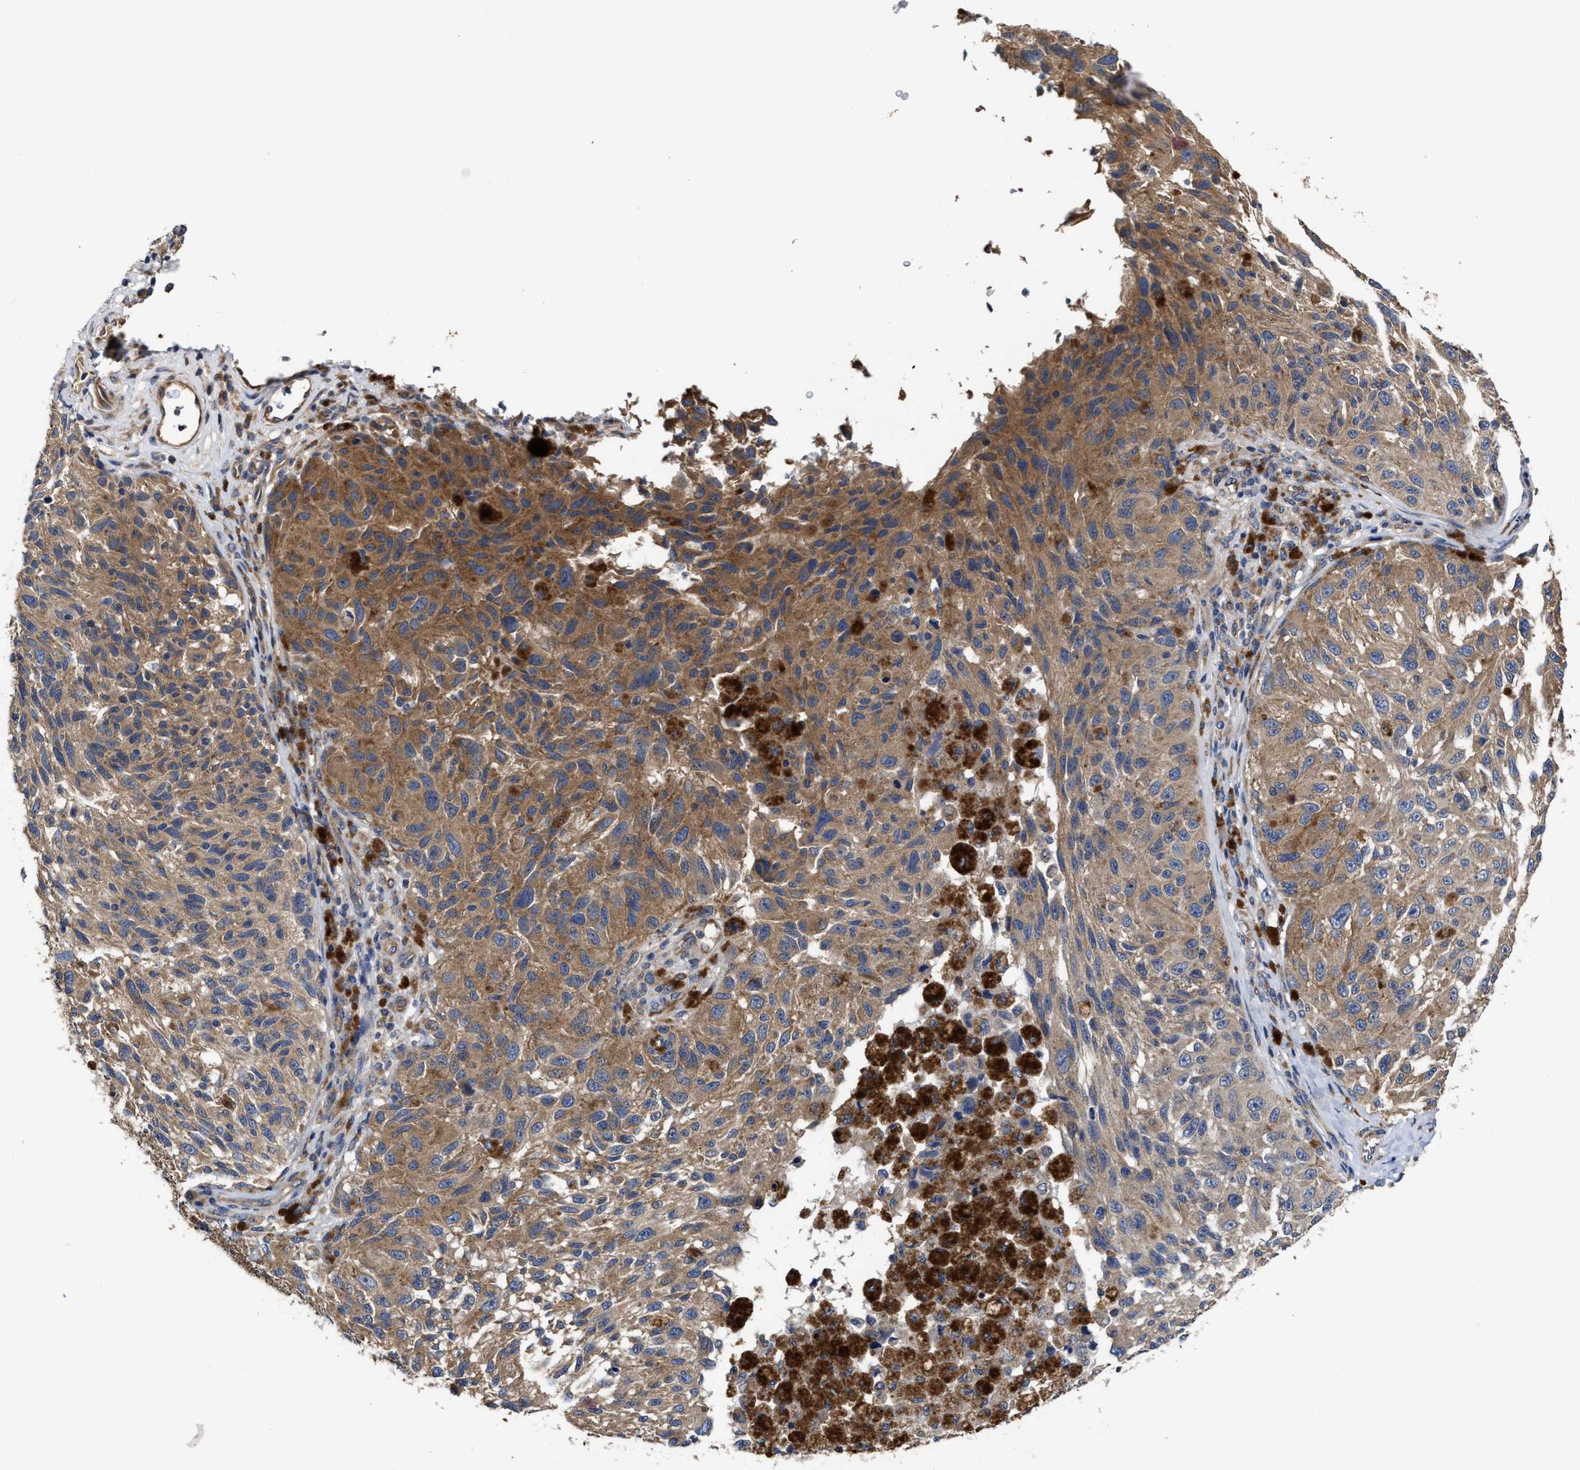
{"staining": {"intensity": "moderate", "quantity": ">75%", "location": "cytoplasmic/membranous"}, "tissue": "melanoma", "cell_type": "Tumor cells", "image_type": "cancer", "snomed": [{"axis": "morphology", "description": "Malignant melanoma, NOS"}, {"axis": "topography", "description": "Skin"}], "caption": "A histopathology image of human melanoma stained for a protein exhibits moderate cytoplasmic/membranous brown staining in tumor cells. (Stains: DAB (3,3'-diaminobenzidine) in brown, nuclei in blue, Microscopy: brightfield microscopy at high magnification).", "gene": "TRAF6", "patient": {"sex": "female", "age": 73}}